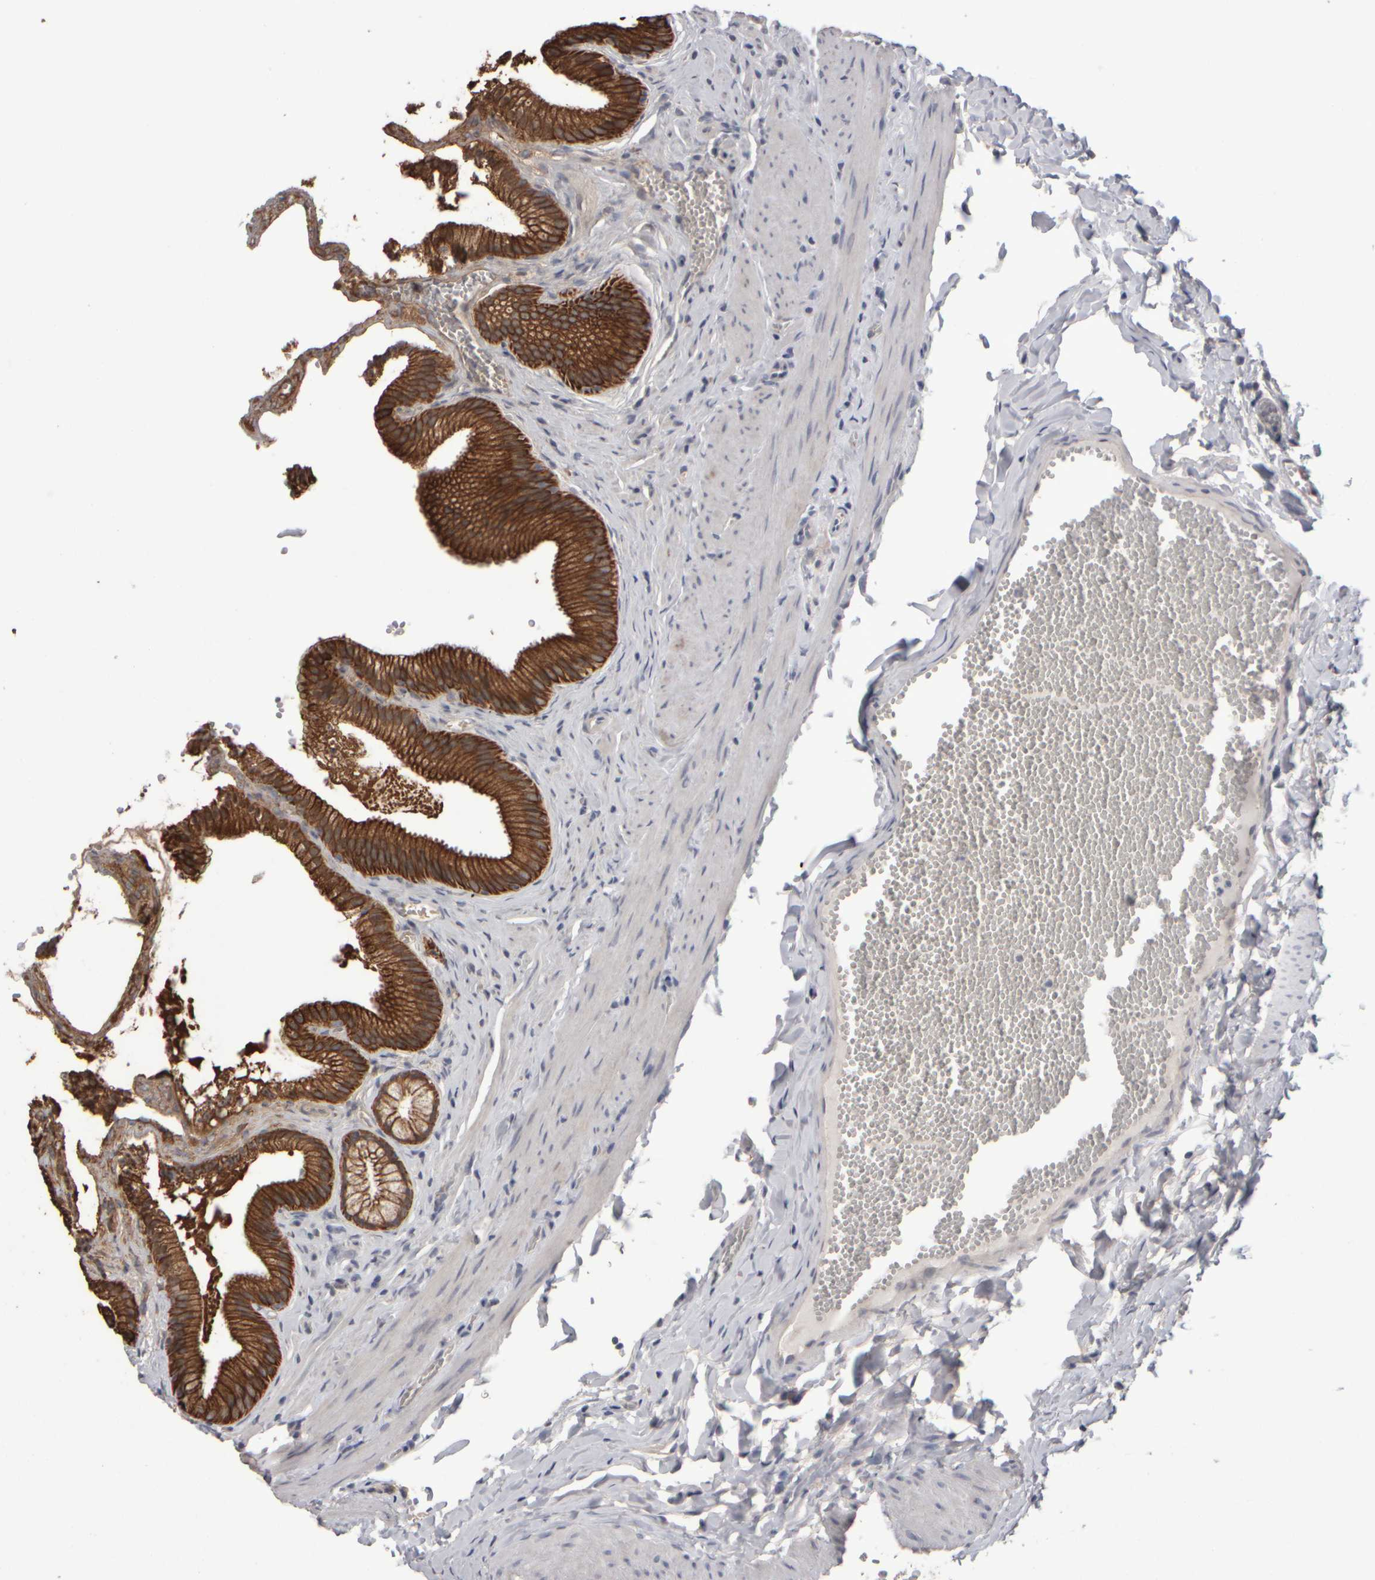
{"staining": {"intensity": "strong", "quantity": ">75%", "location": "cytoplasmic/membranous"}, "tissue": "gallbladder", "cell_type": "Glandular cells", "image_type": "normal", "snomed": [{"axis": "morphology", "description": "Normal tissue, NOS"}, {"axis": "topography", "description": "Gallbladder"}], "caption": "Immunohistochemical staining of benign gallbladder demonstrates >75% levels of strong cytoplasmic/membranous protein expression in approximately >75% of glandular cells.", "gene": "EPHX2", "patient": {"sex": "male", "age": 38}}